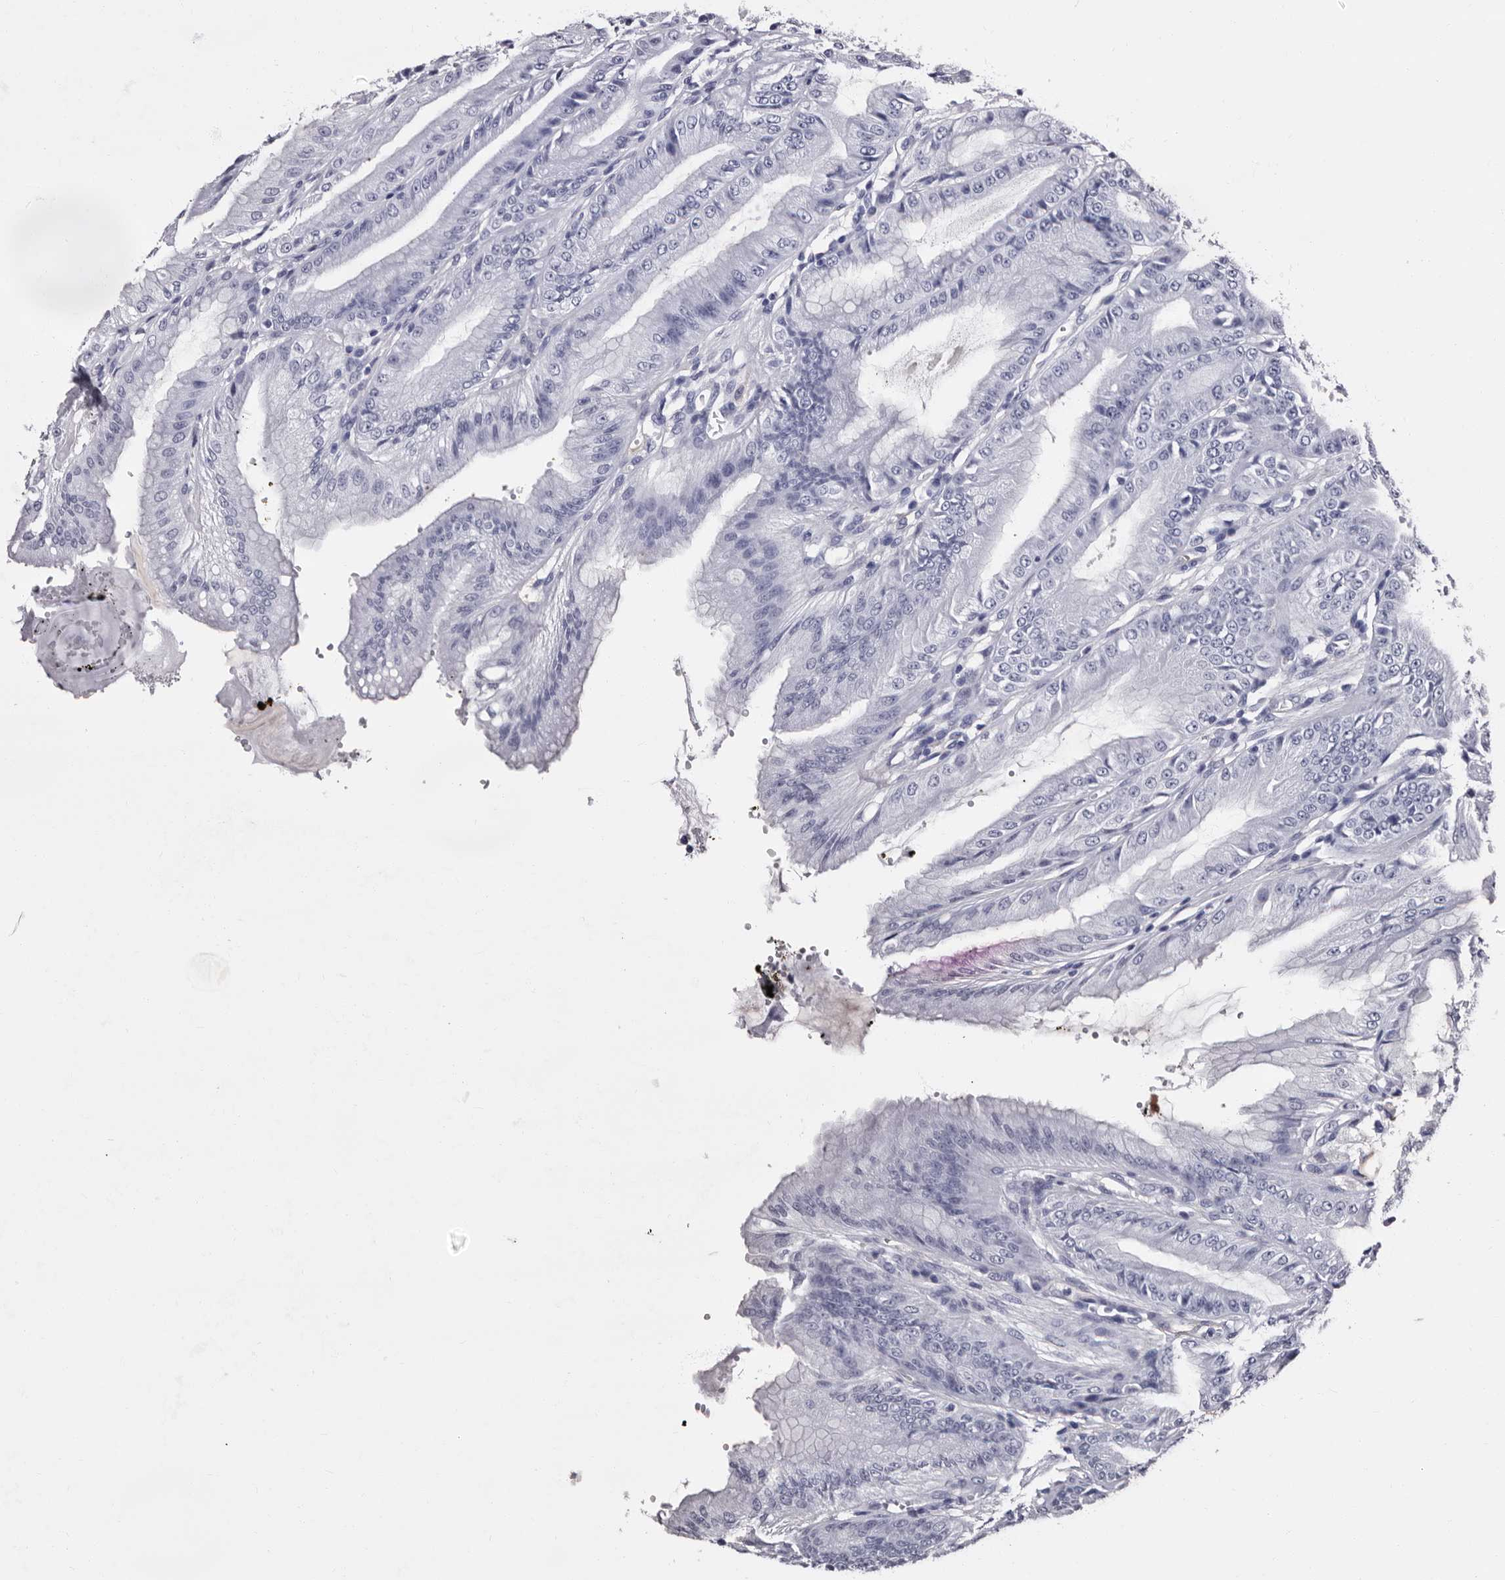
{"staining": {"intensity": "negative", "quantity": "none", "location": "none"}, "tissue": "stomach", "cell_type": "Glandular cells", "image_type": "normal", "snomed": [{"axis": "morphology", "description": "Normal tissue, NOS"}, {"axis": "topography", "description": "Stomach, lower"}], "caption": "Human stomach stained for a protein using IHC shows no positivity in glandular cells.", "gene": "EPB41L3", "patient": {"sex": "male", "age": 71}}